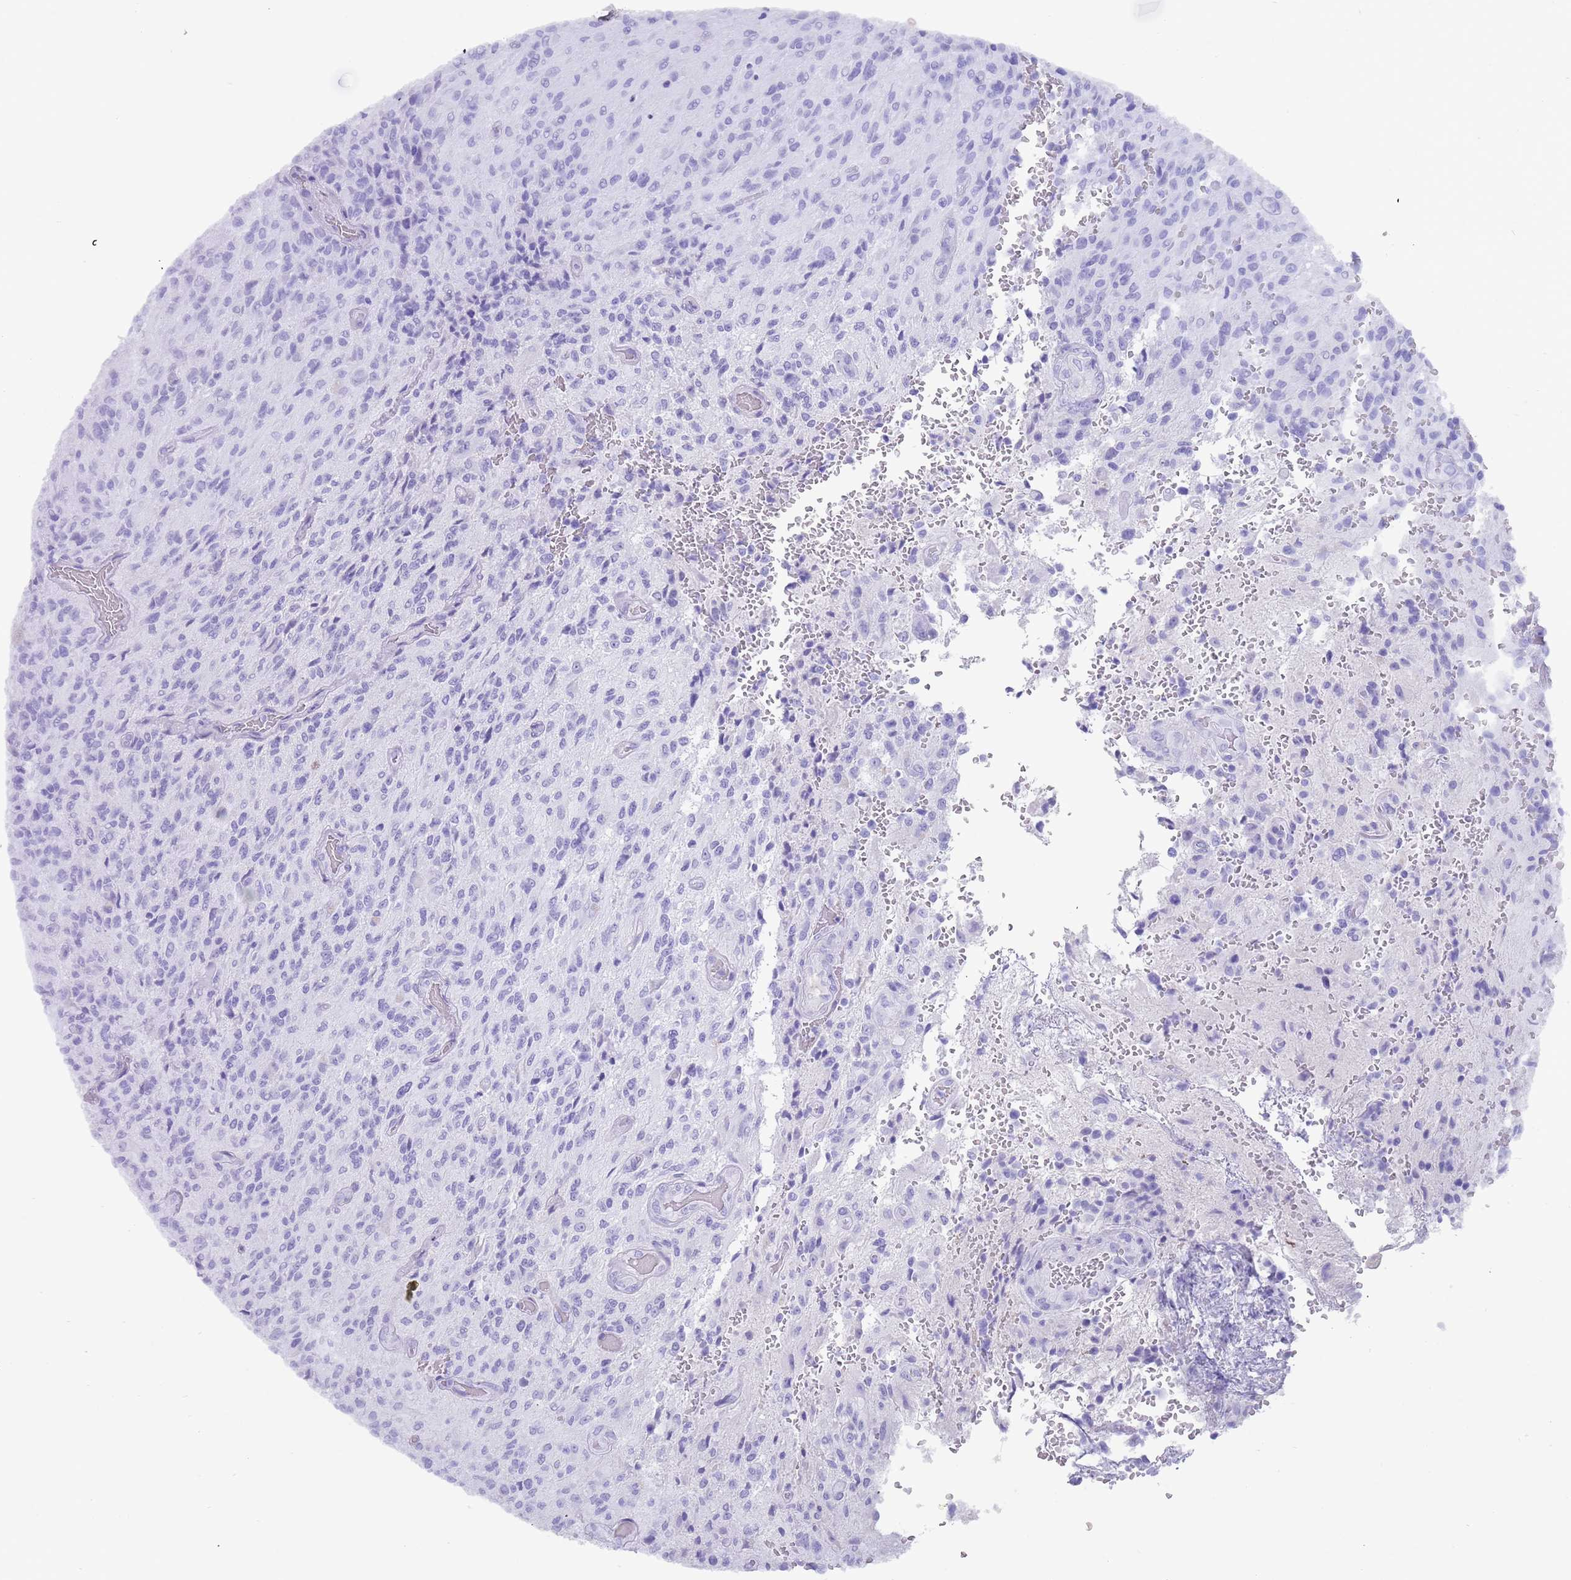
{"staining": {"intensity": "negative", "quantity": "none", "location": "none"}, "tissue": "glioma", "cell_type": "Tumor cells", "image_type": "cancer", "snomed": [{"axis": "morphology", "description": "Normal tissue, NOS"}, {"axis": "morphology", "description": "Glioma, malignant, High grade"}, {"axis": "topography", "description": "Cerebral cortex"}], "caption": "Immunohistochemistry (IHC) of human glioma exhibits no expression in tumor cells.", "gene": "MYADML2", "patient": {"sex": "male", "age": 56}}